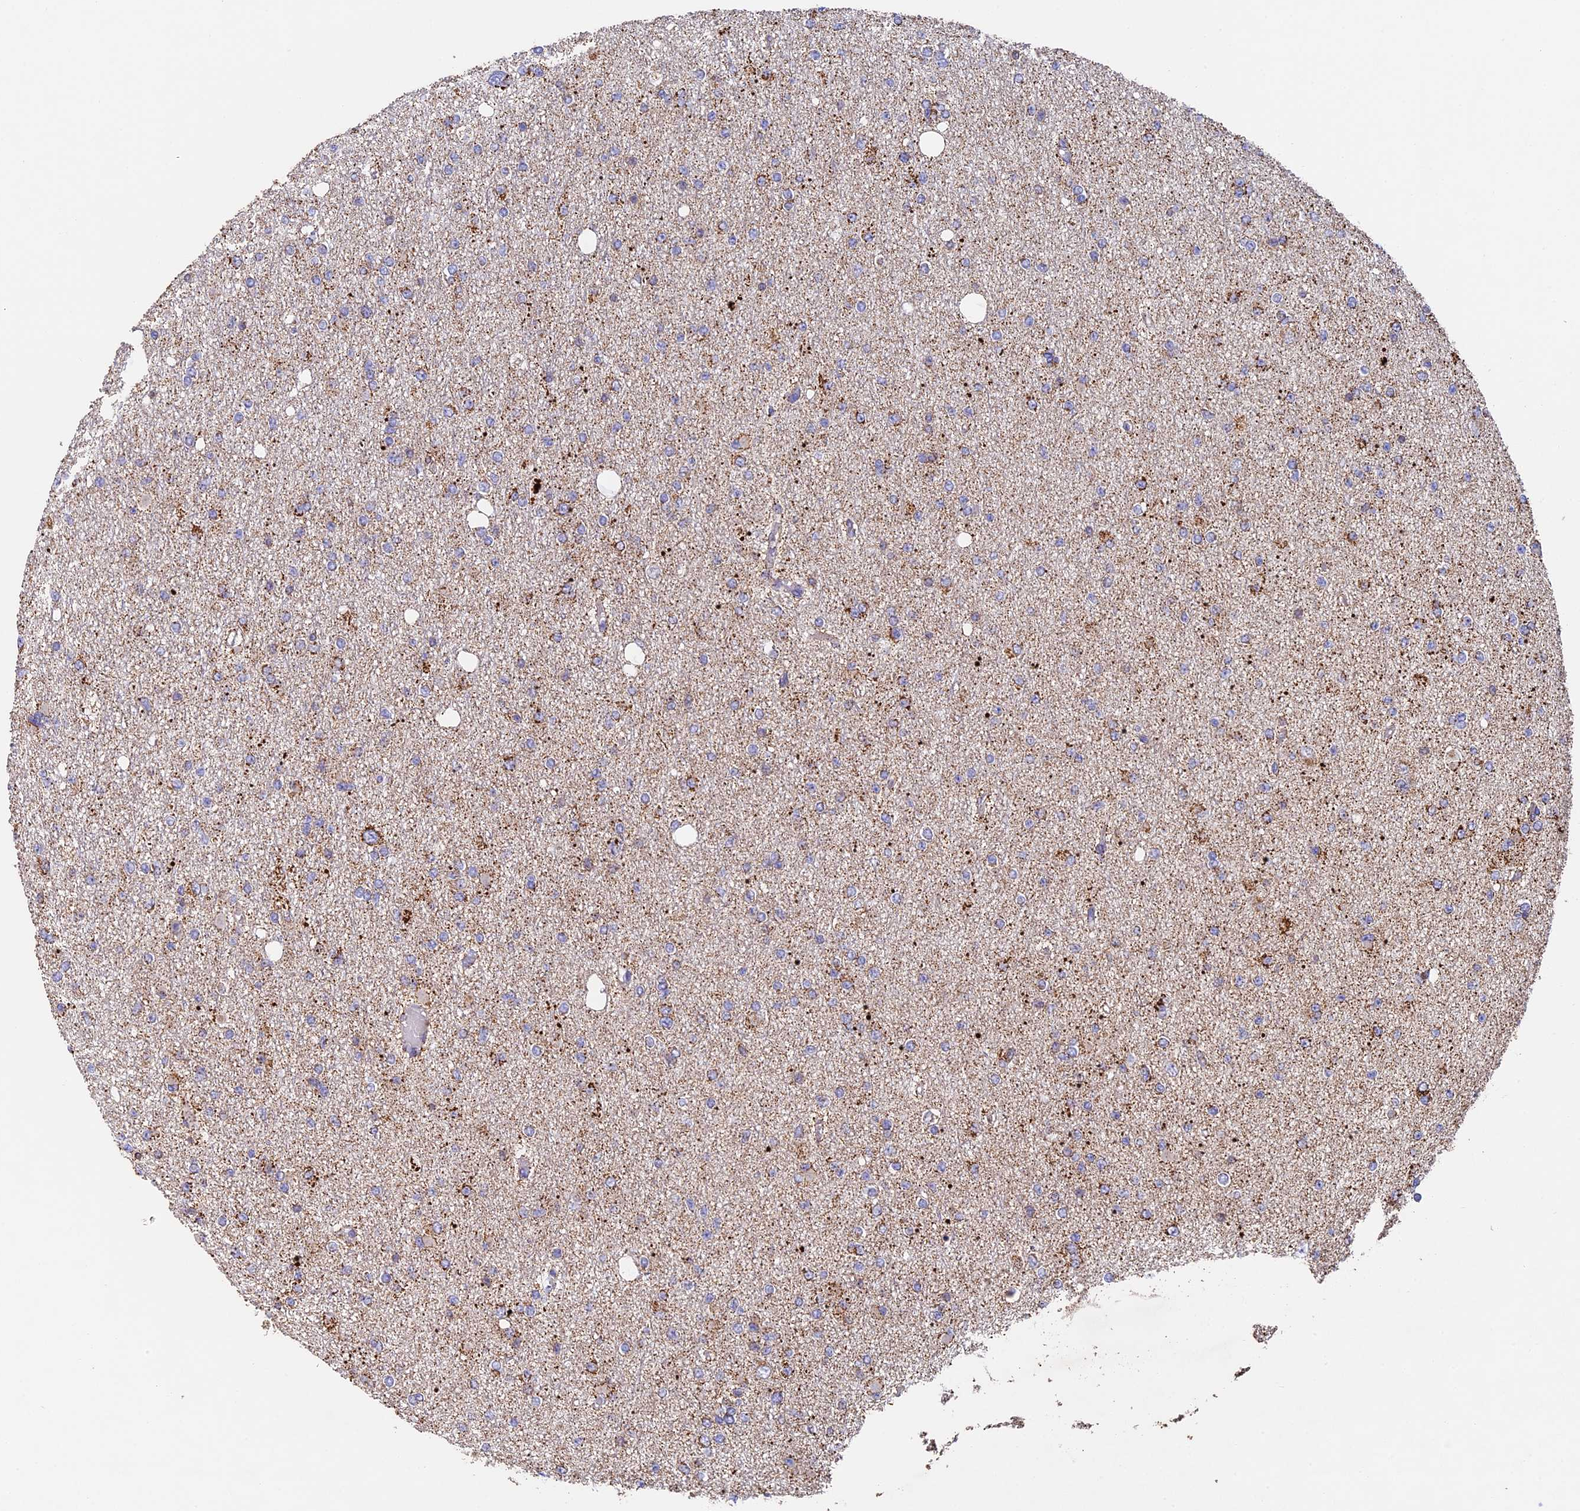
{"staining": {"intensity": "moderate", "quantity": "25%-75%", "location": "cytoplasmic/membranous"}, "tissue": "glioma", "cell_type": "Tumor cells", "image_type": "cancer", "snomed": [{"axis": "morphology", "description": "Glioma, malignant, Low grade"}, {"axis": "topography", "description": "Brain"}], "caption": "This histopathology image demonstrates glioma stained with immunohistochemistry (IHC) to label a protein in brown. The cytoplasmic/membranous of tumor cells show moderate positivity for the protein. Nuclei are counter-stained blue.", "gene": "ADAT1", "patient": {"sex": "female", "age": 22}}